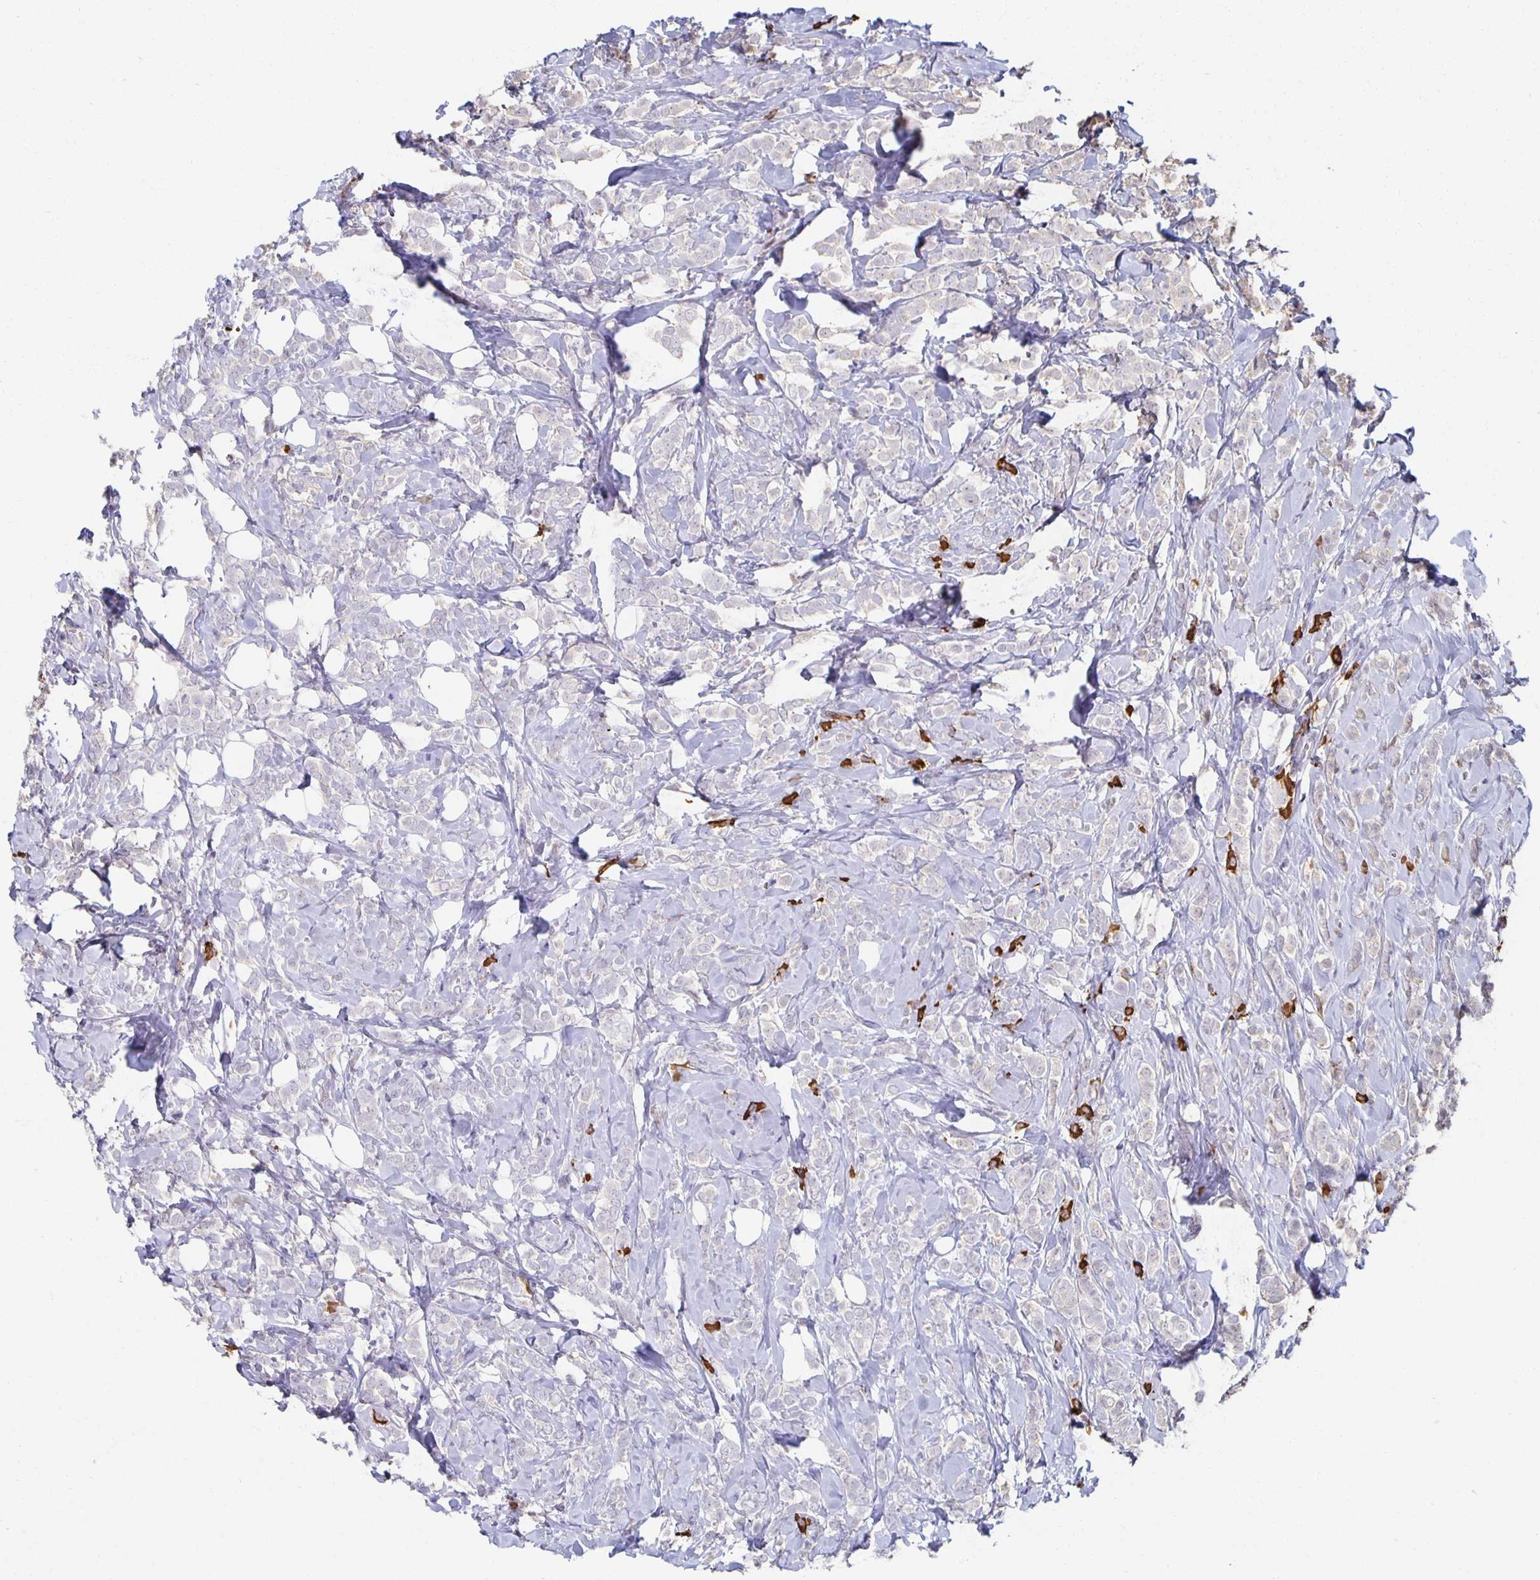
{"staining": {"intensity": "negative", "quantity": "none", "location": "none"}, "tissue": "breast cancer", "cell_type": "Tumor cells", "image_type": "cancer", "snomed": [{"axis": "morphology", "description": "Lobular carcinoma"}, {"axis": "topography", "description": "Breast"}], "caption": "Lobular carcinoma (breast) was stained to show a protein in brown. There is no significant expression in tumor cells.", "gene": "ZNF692", "patient": {"sex": "female", "age": 49}}